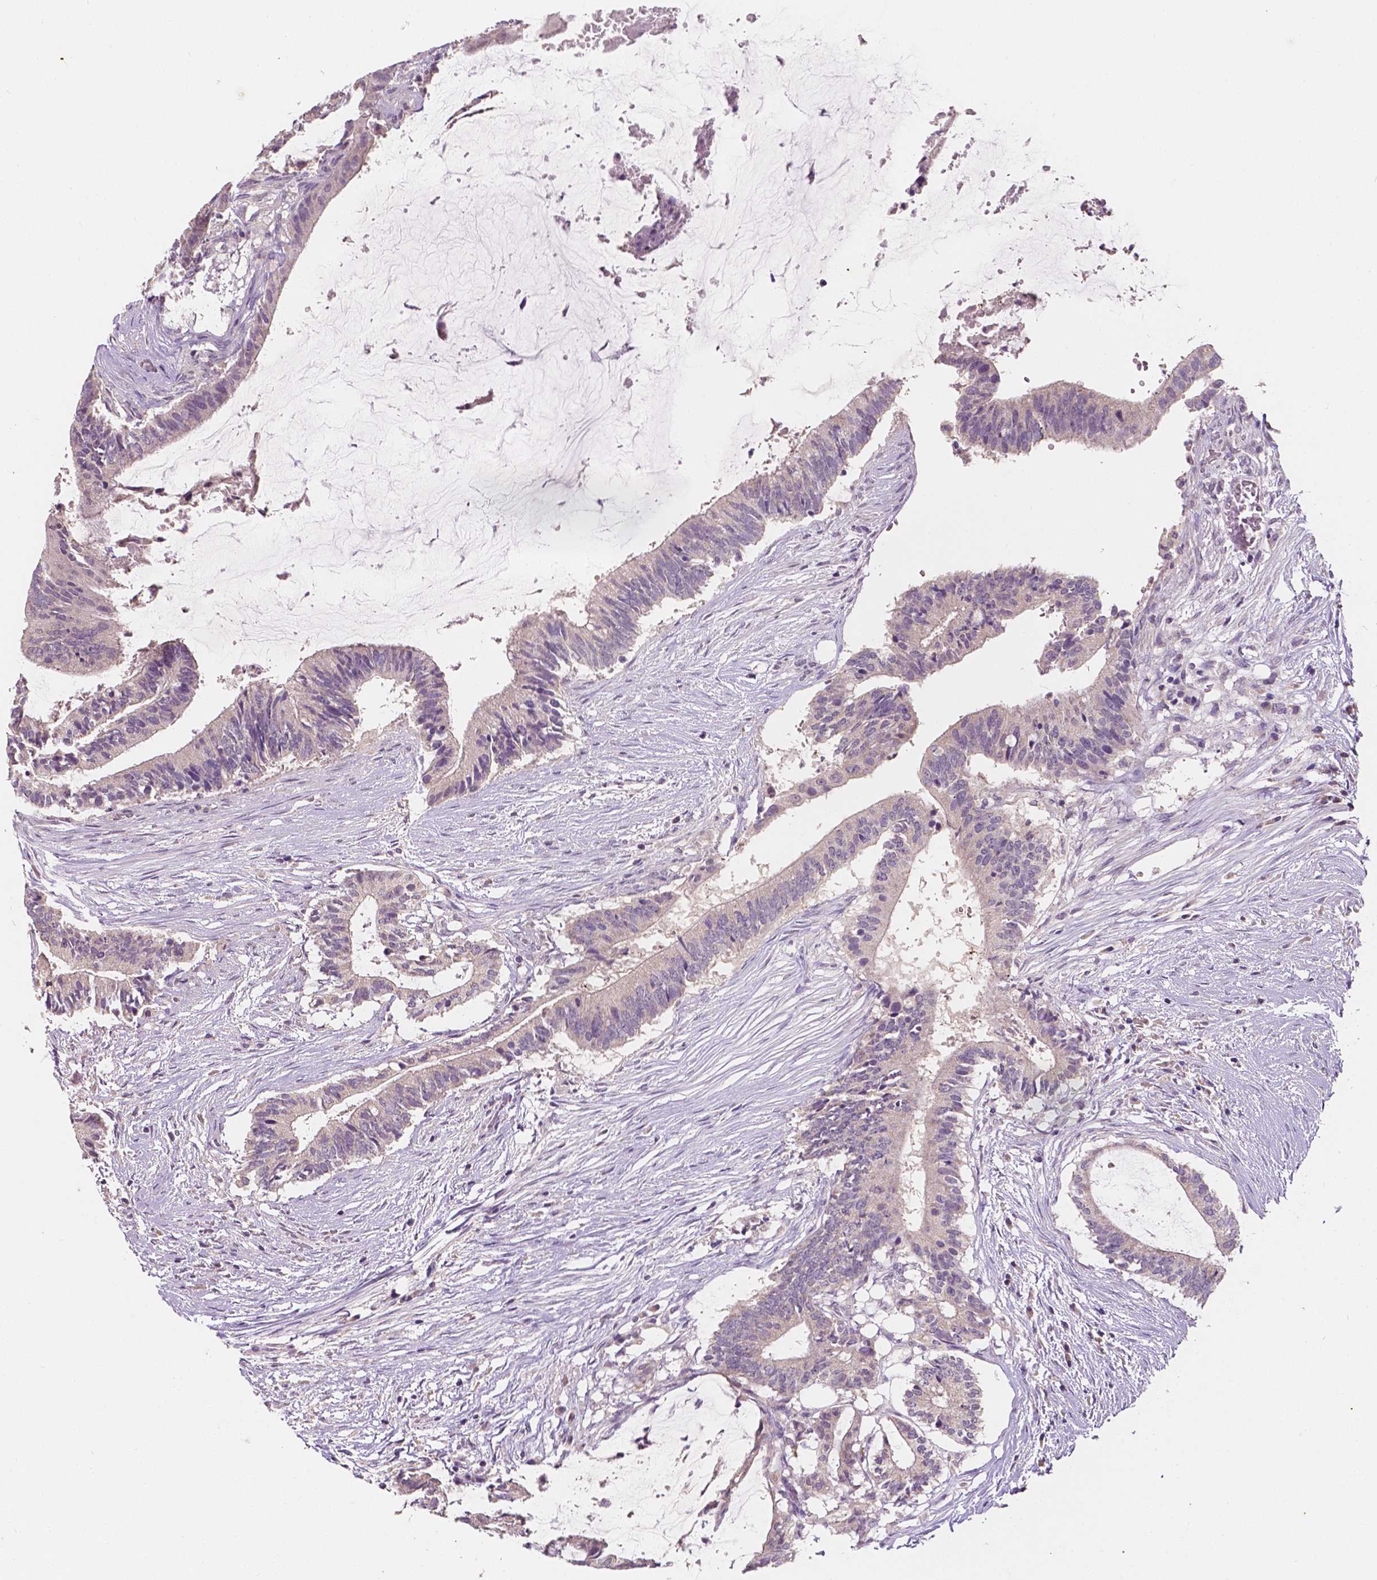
{"staining": {"intensity": "negative", "quantity": "none", "location": "none"}, "tissue": "colorectal cancer", "cell_type": "Tumor cells", "image_type": "cancer", "snomed": [{"axis": "morphology", "description": "Adenocarcinoma, NOS"}, {"axis": "topography", "description": "Colon"}], "caption": "This is an immunohistochemistry (IHC) histopathology image of colorectal adenocarcinoma. There is no expression in tumor cells.", "gene": "SIRT2", "patient": {"sex": "female", "age": 43}}